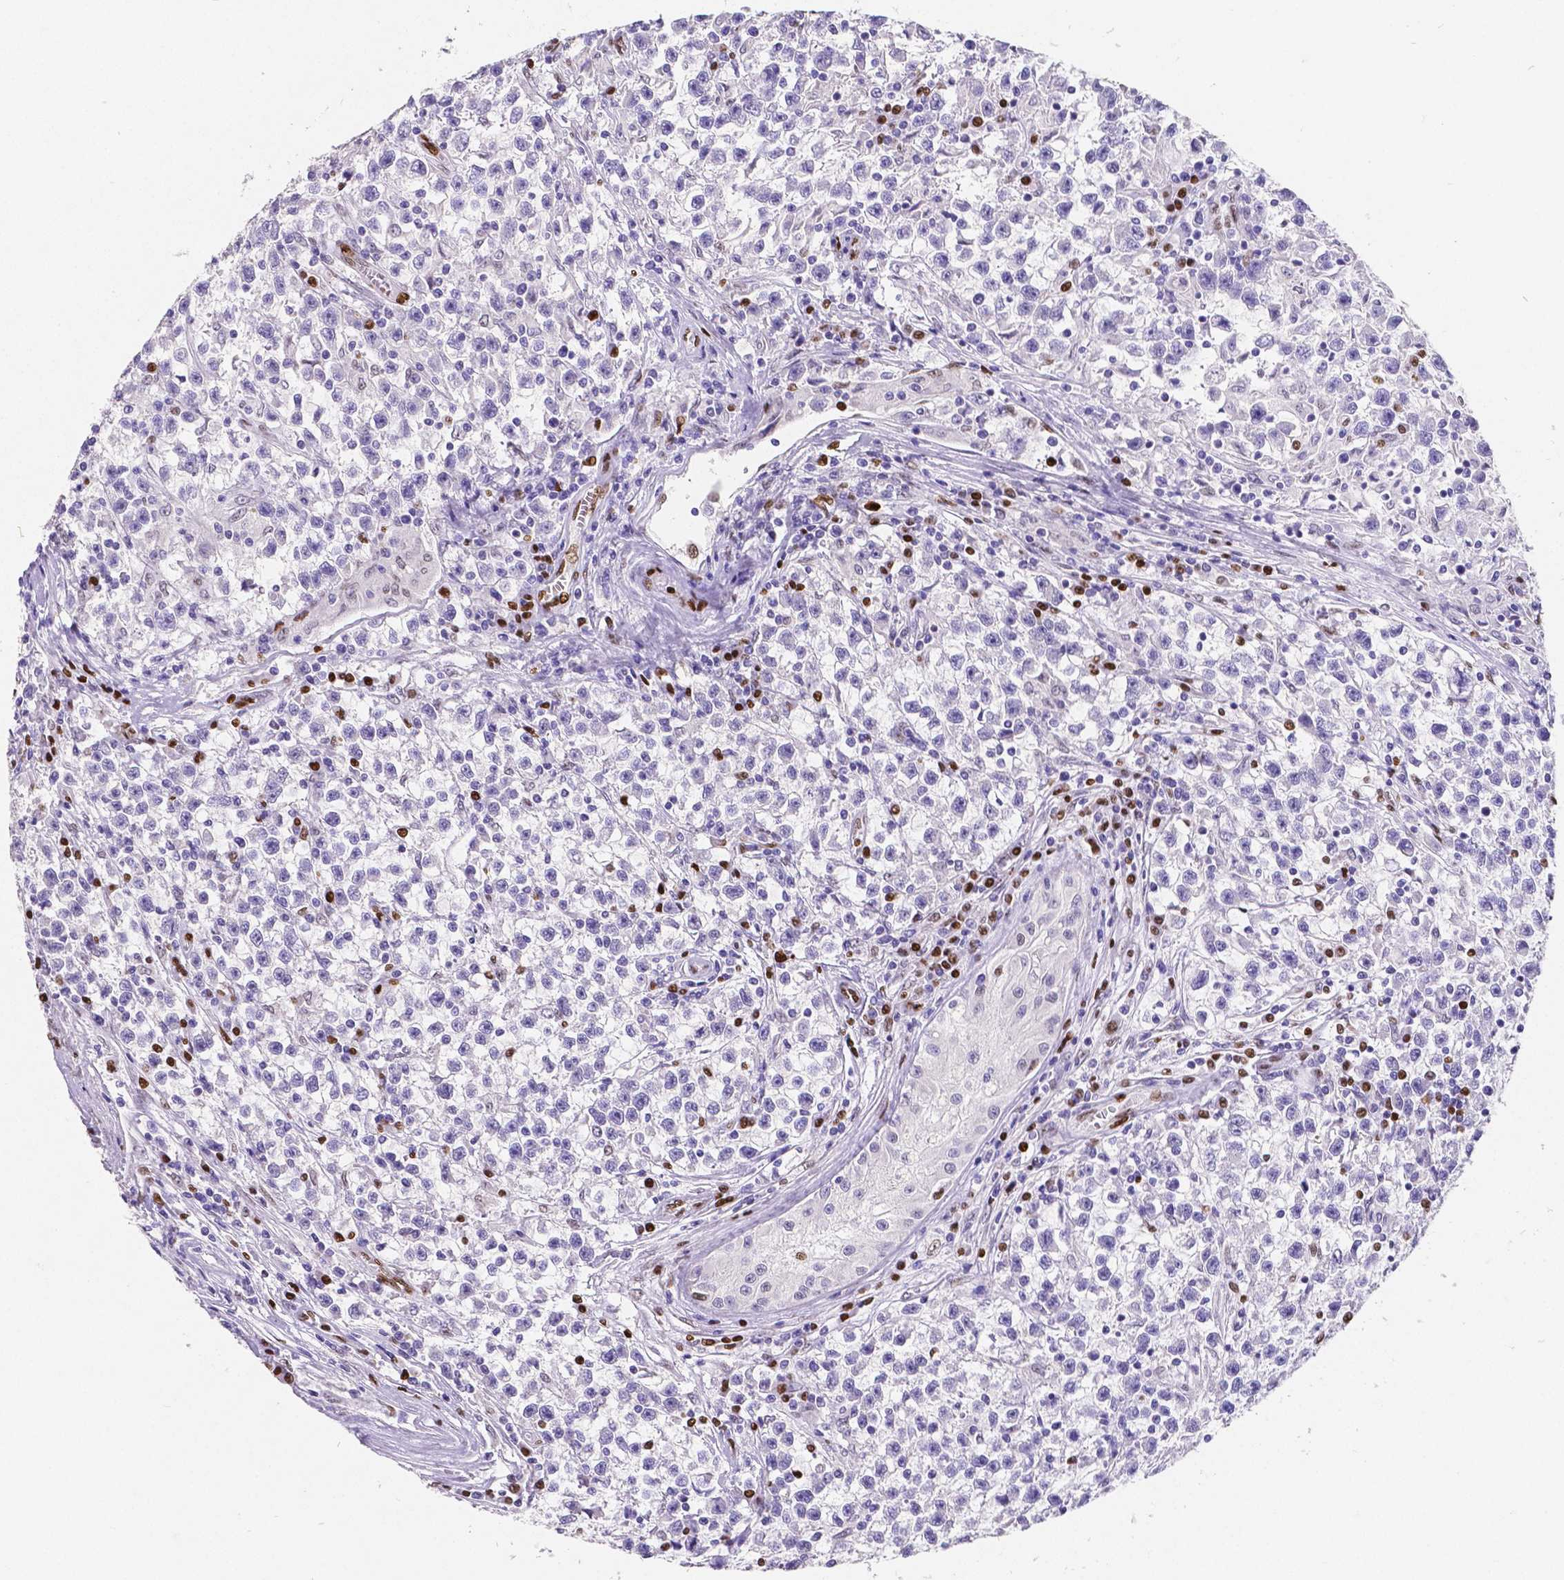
{"staining": {"intensity": "negative", "quantity": "none", "location": "none"}, "tissue": "testis cancer", "cell_type": "Tumor cells", "image_type": "cancer", "snomed": [{"axis": "morphology", "description": "Seminoma, NOS"}, {"axis": "topography", "description": "Testis"}], "caption": "This is an immunohistochemistry image of human testis cancer (seminoma). There is no staining in tumor cells.", "gene": "MEF2C", "patient": {"sex": "male", "age": 31}}